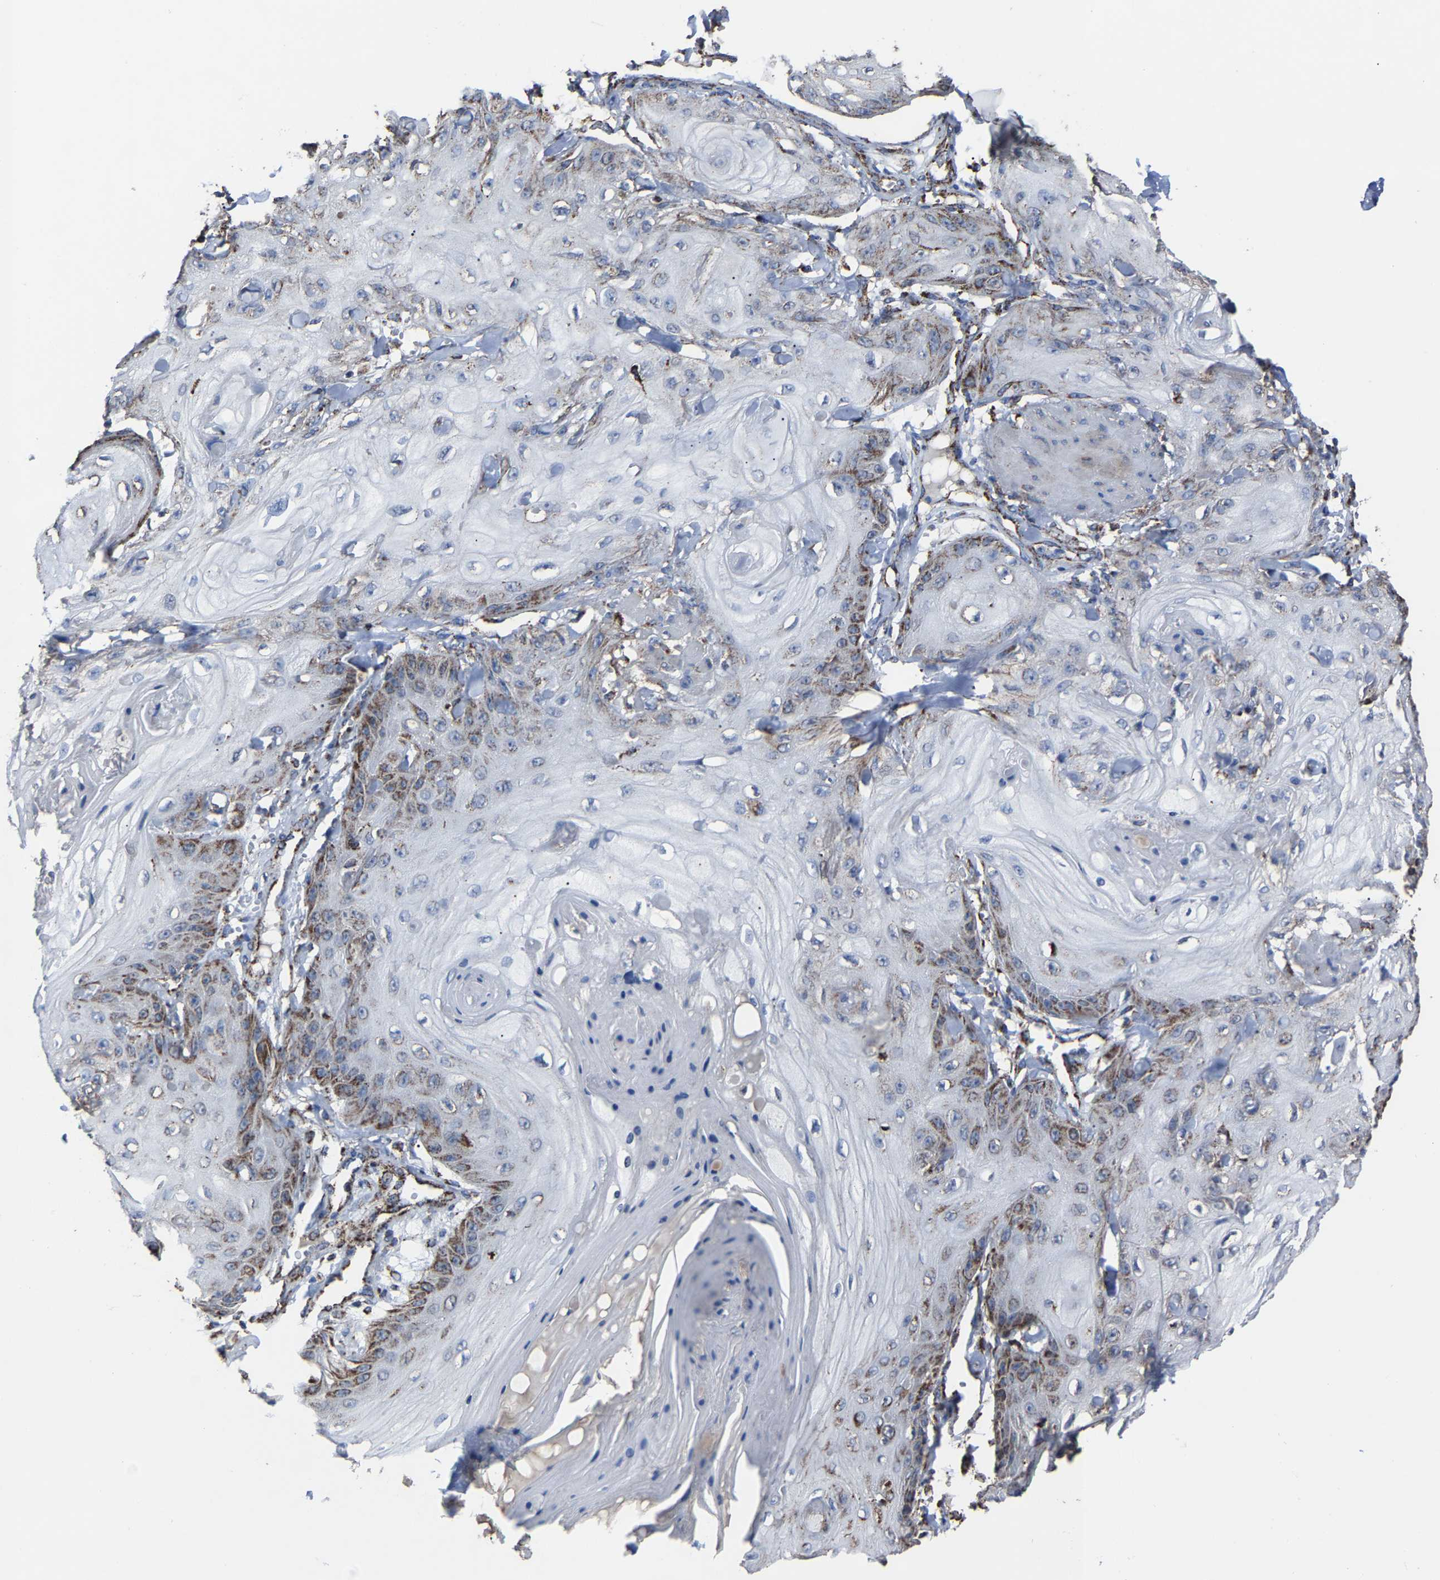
{"staining": {"intensity": "moderate", "quantity": "<25%", "location": "cytoplasmic/membranous"}, "tissue": "skin cancer", "cell_type": "Tumor cells", "image_type": "cancer", "snomed": [{"axis": "morphology", "description": "Squamous cell carcinoma, NOS"}, {"axis": "topography", "description": "Skin"}], "caption": "Protein expression by immunohistochemistry displays moderate cytoplasmic/membranous expression in about <25% of tumor cells in skin cancer (squamous cell carcinoma).", "gene": "NDUFV3", "patient": {"sex": "male", "age": 74}}